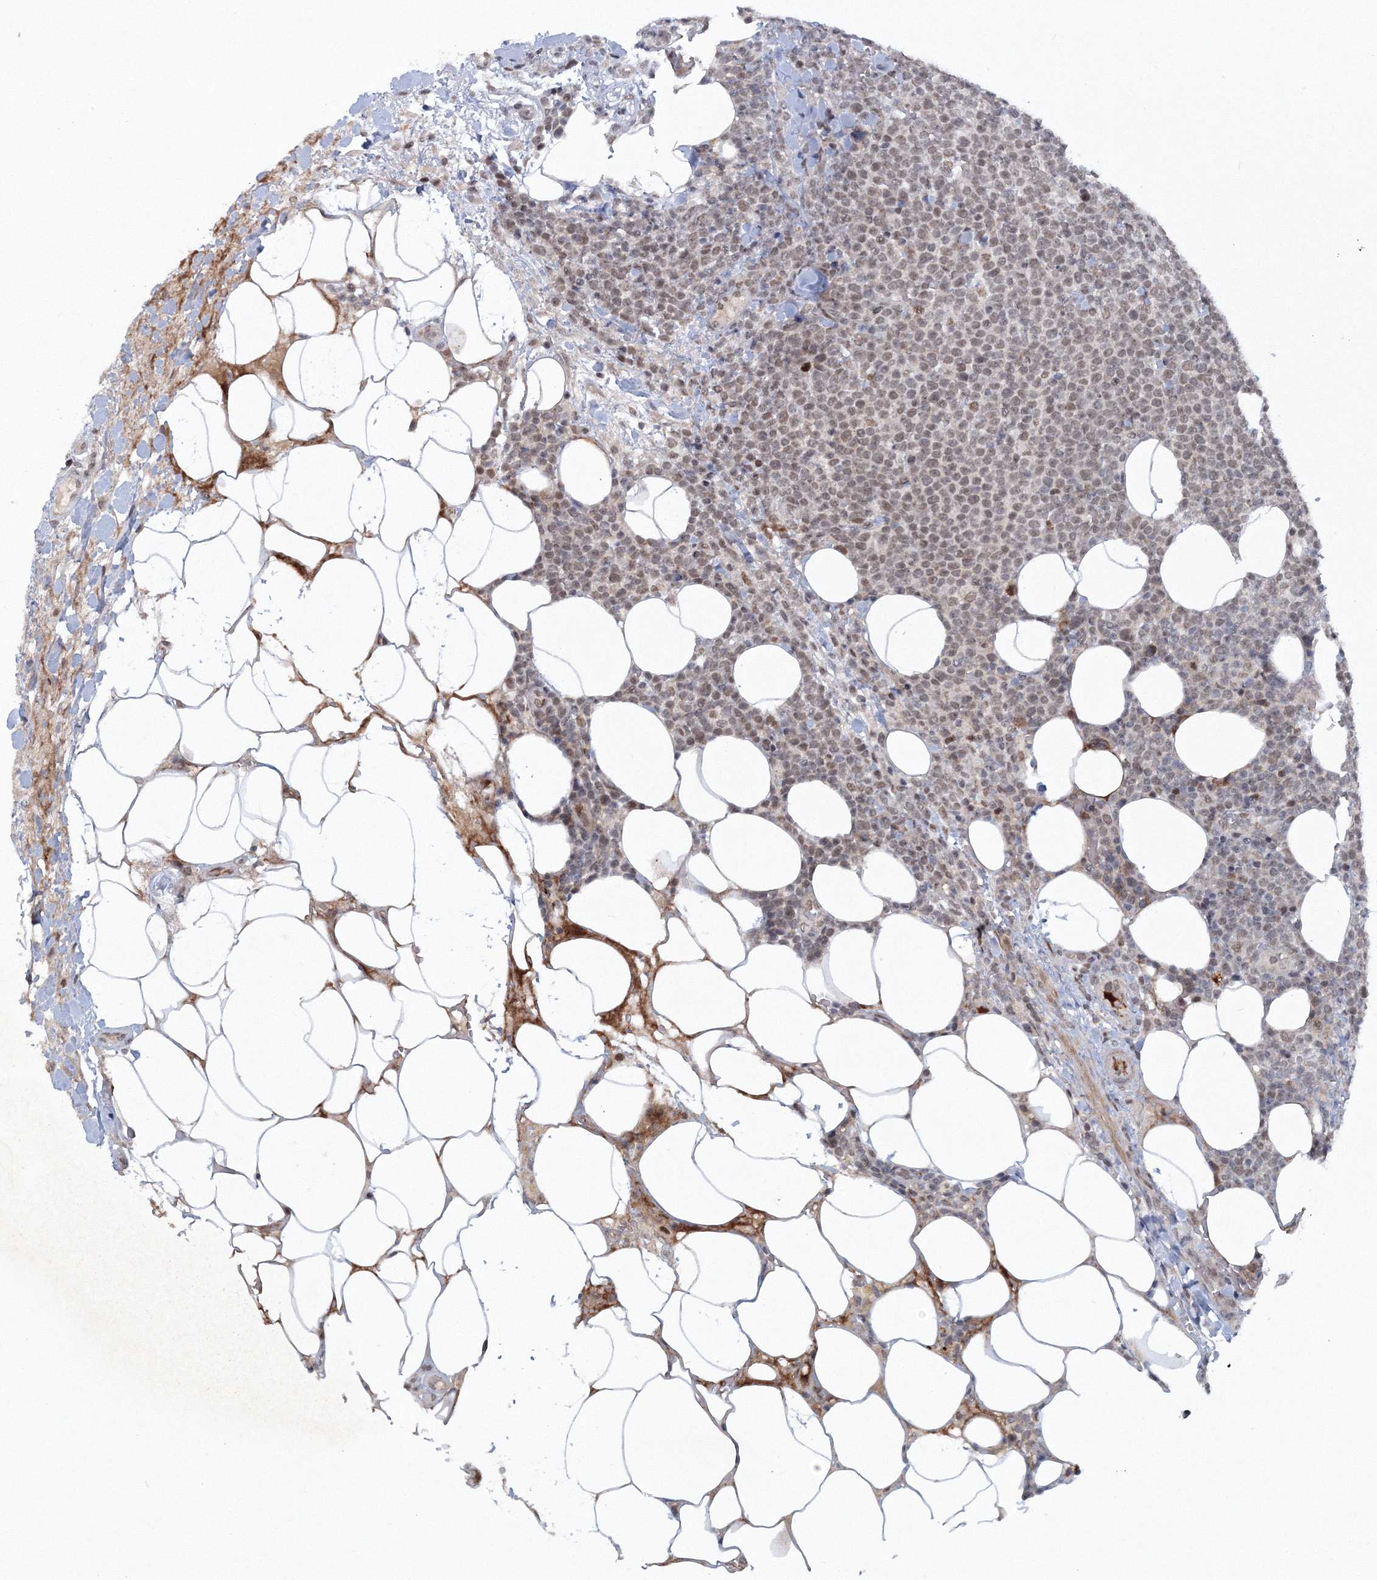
{"staining": {"intensity": "weak", "quantity": ">75%", "location": "nuclear"}, "tissue": "lymphoma", "cell_type": "Tumor cells", "image_type": "cancer", "snomed": [{"axis": "morphology", "description": "Malignant lymphoma, non-Hodgkin's type, High grade"}, {"axis": "topography", "description": "Lymph node"}], "caption": "The photomicrograph exhibits staining of high-grade malignant lymphoma, non-Hodgkin's type, revealing weak nuclear protein expression (brown color) within tumor cells.", "gene": "C3orf33", "patient": {"sex": "male", "age": 61}}